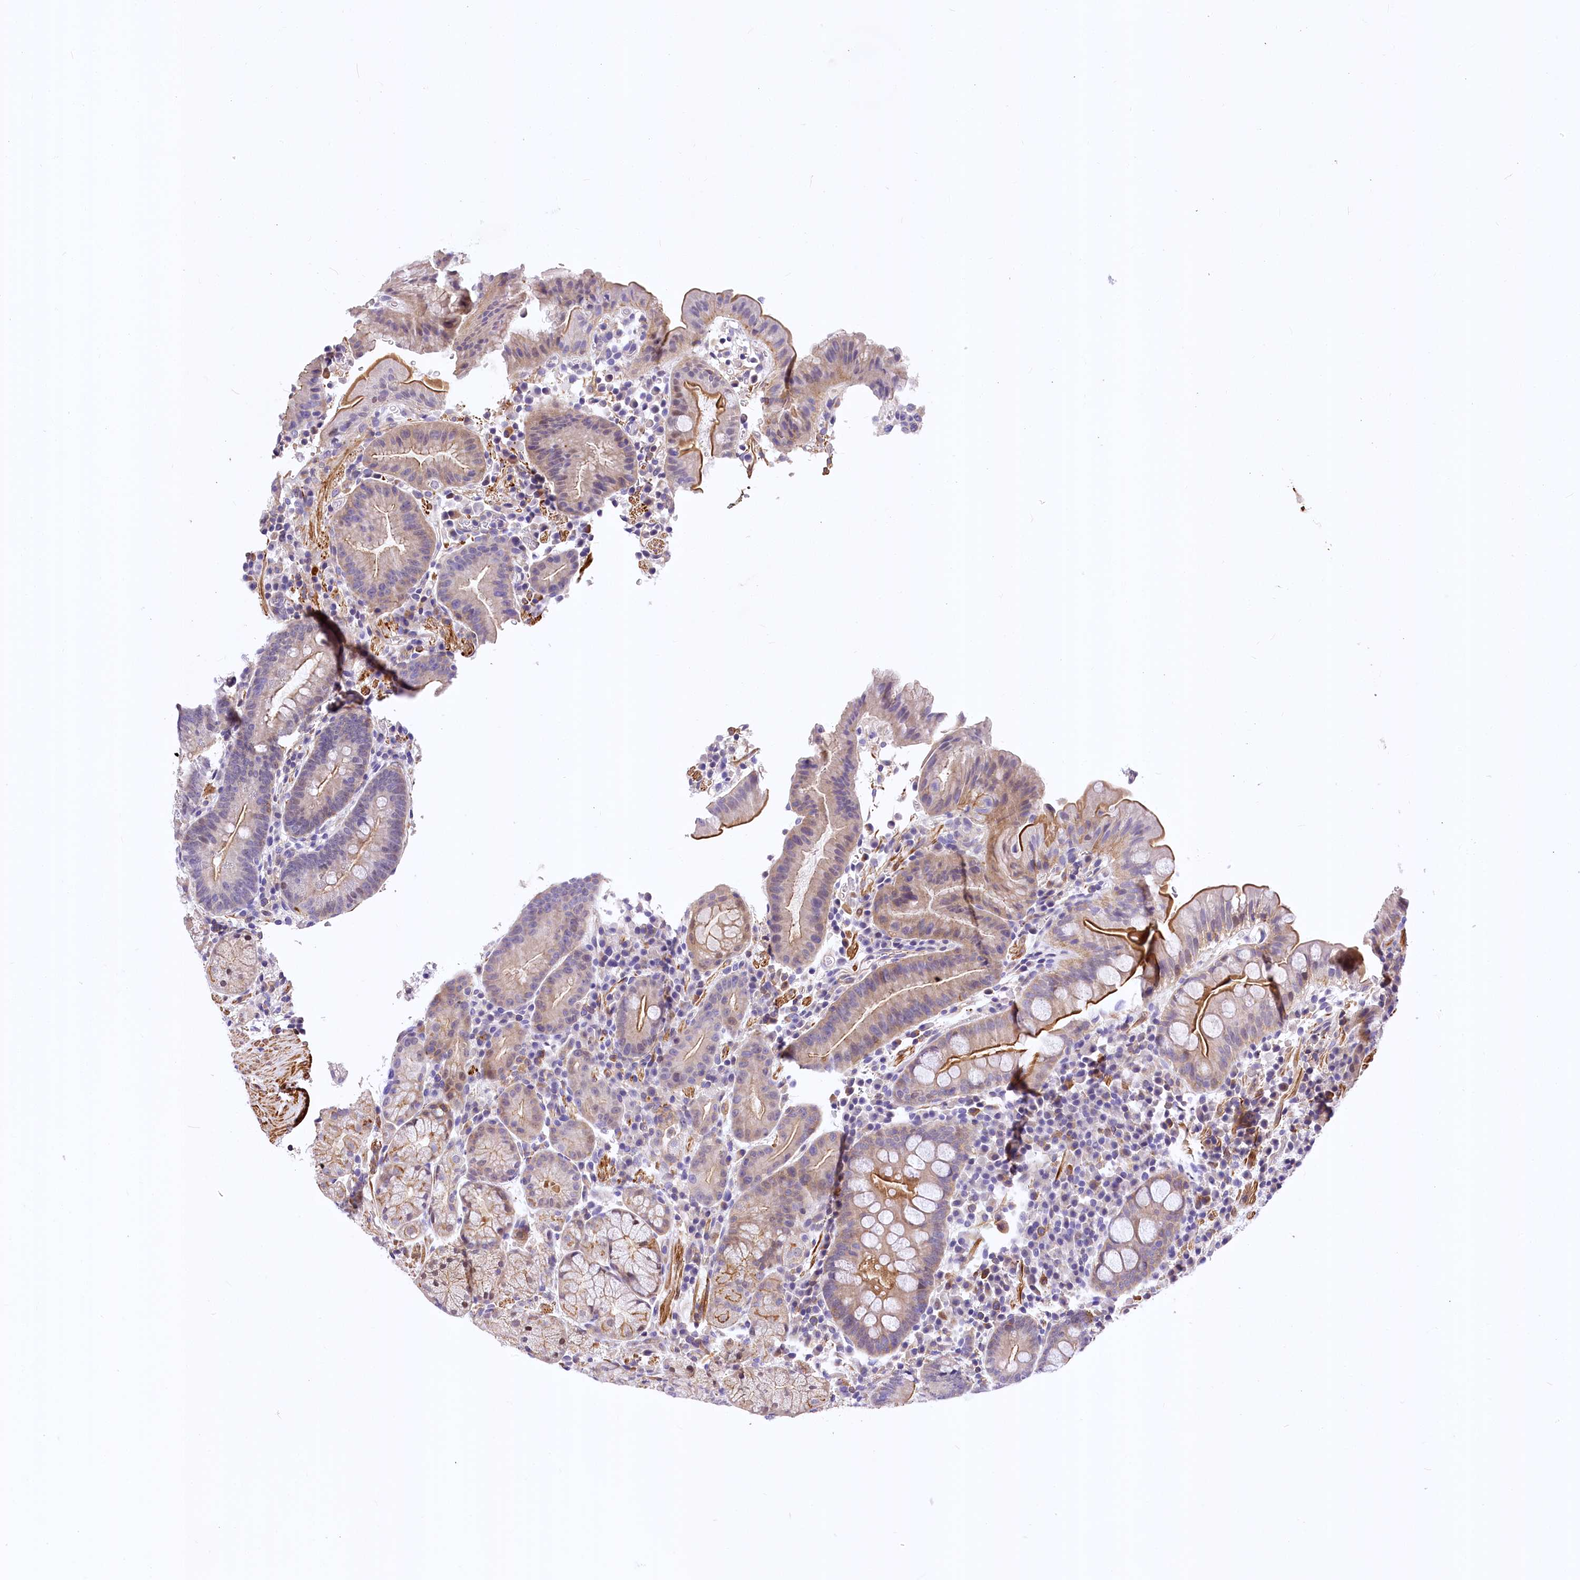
{"staining": {"intensity": "strong", "quantity": "<25%", "location": "cytoplasmic/membranous"}, "tissue": "stomach", "cell_type": "Glandular cells", "image_type": "normal", "snomed": [{"axis": "morphology", "description": "Normal tissue, NOS"}, {"axis": "morphology", "description": "Inflammation, NOS"}, {"axis": "topography", "description": "Stomach"}], "caption": "Unremarkable stomach was stained to show a protein in brown. There is medium levels of strong cytoplasmic/membranous positivity in approximately <25% of glandular cells. The staining is performed using DAB (3,3'-diaminobenzidine) brown chromogen to label protein expression. The nuclei are counter-stained blue using hematoxylin.", "gene": "DPP3", "patient": {"sex": "male", "age": 79}}